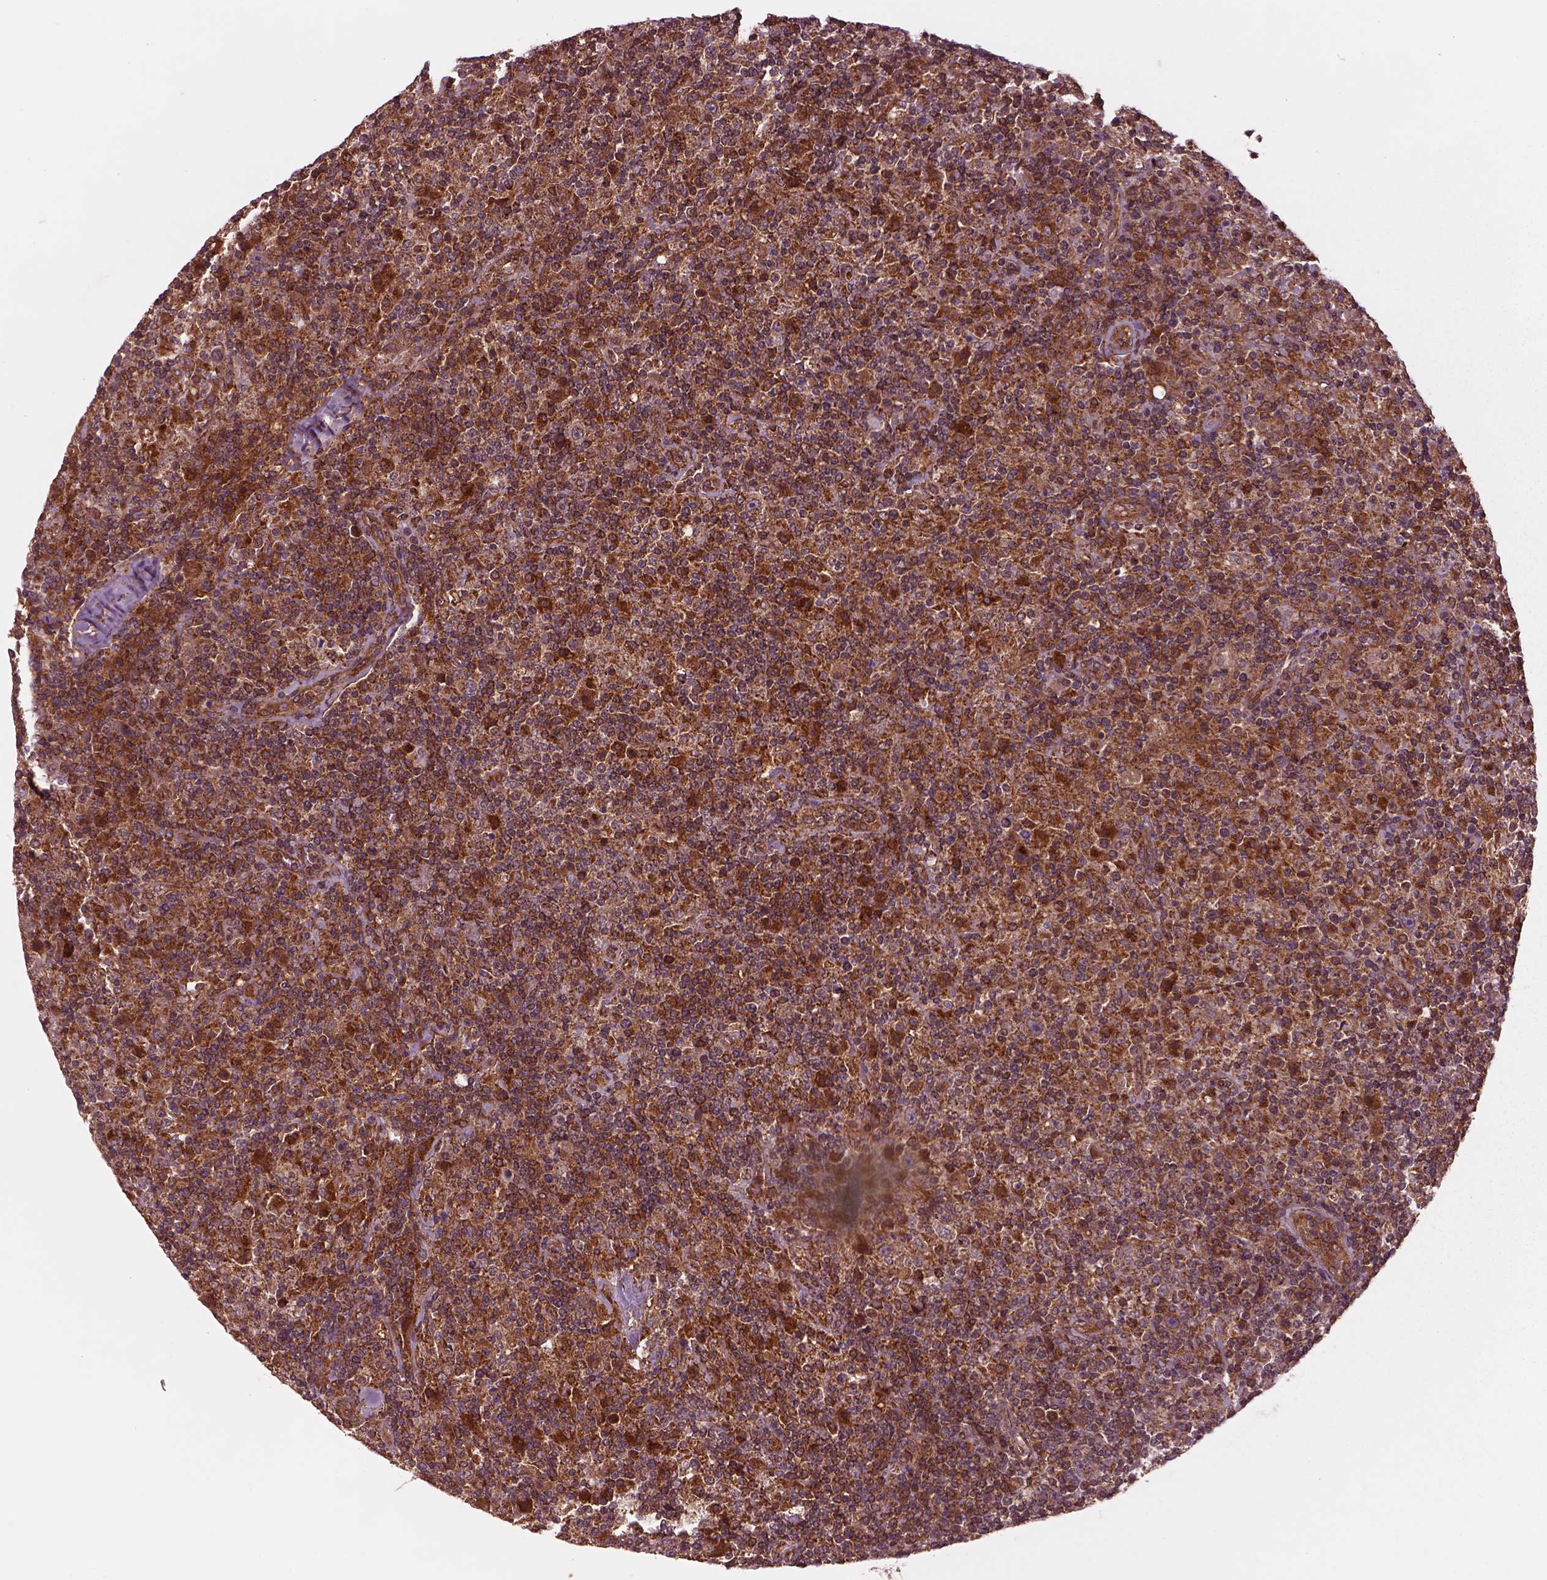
{"staining": {"intensity": "strong", "quantity": ">75%", "location": "cytoplasmic/membranous"}, "tissue": "lymphoma", "cell_type": "Tumor cells", "image_type": "cancer", "snomed": [{"axis": "morphology", "description": "Hodgkin's disease, NOS"}, {"axis": "topography", "description": "Lymph node"}], "caption": "A high amount of strong cytoplasmic/membranous positivity is present in approximately >75% of tumor cells in Hodgkin's disease tissue.", "gene": "WASHC2A", "patient": {"sex": "male", "age": 70}}